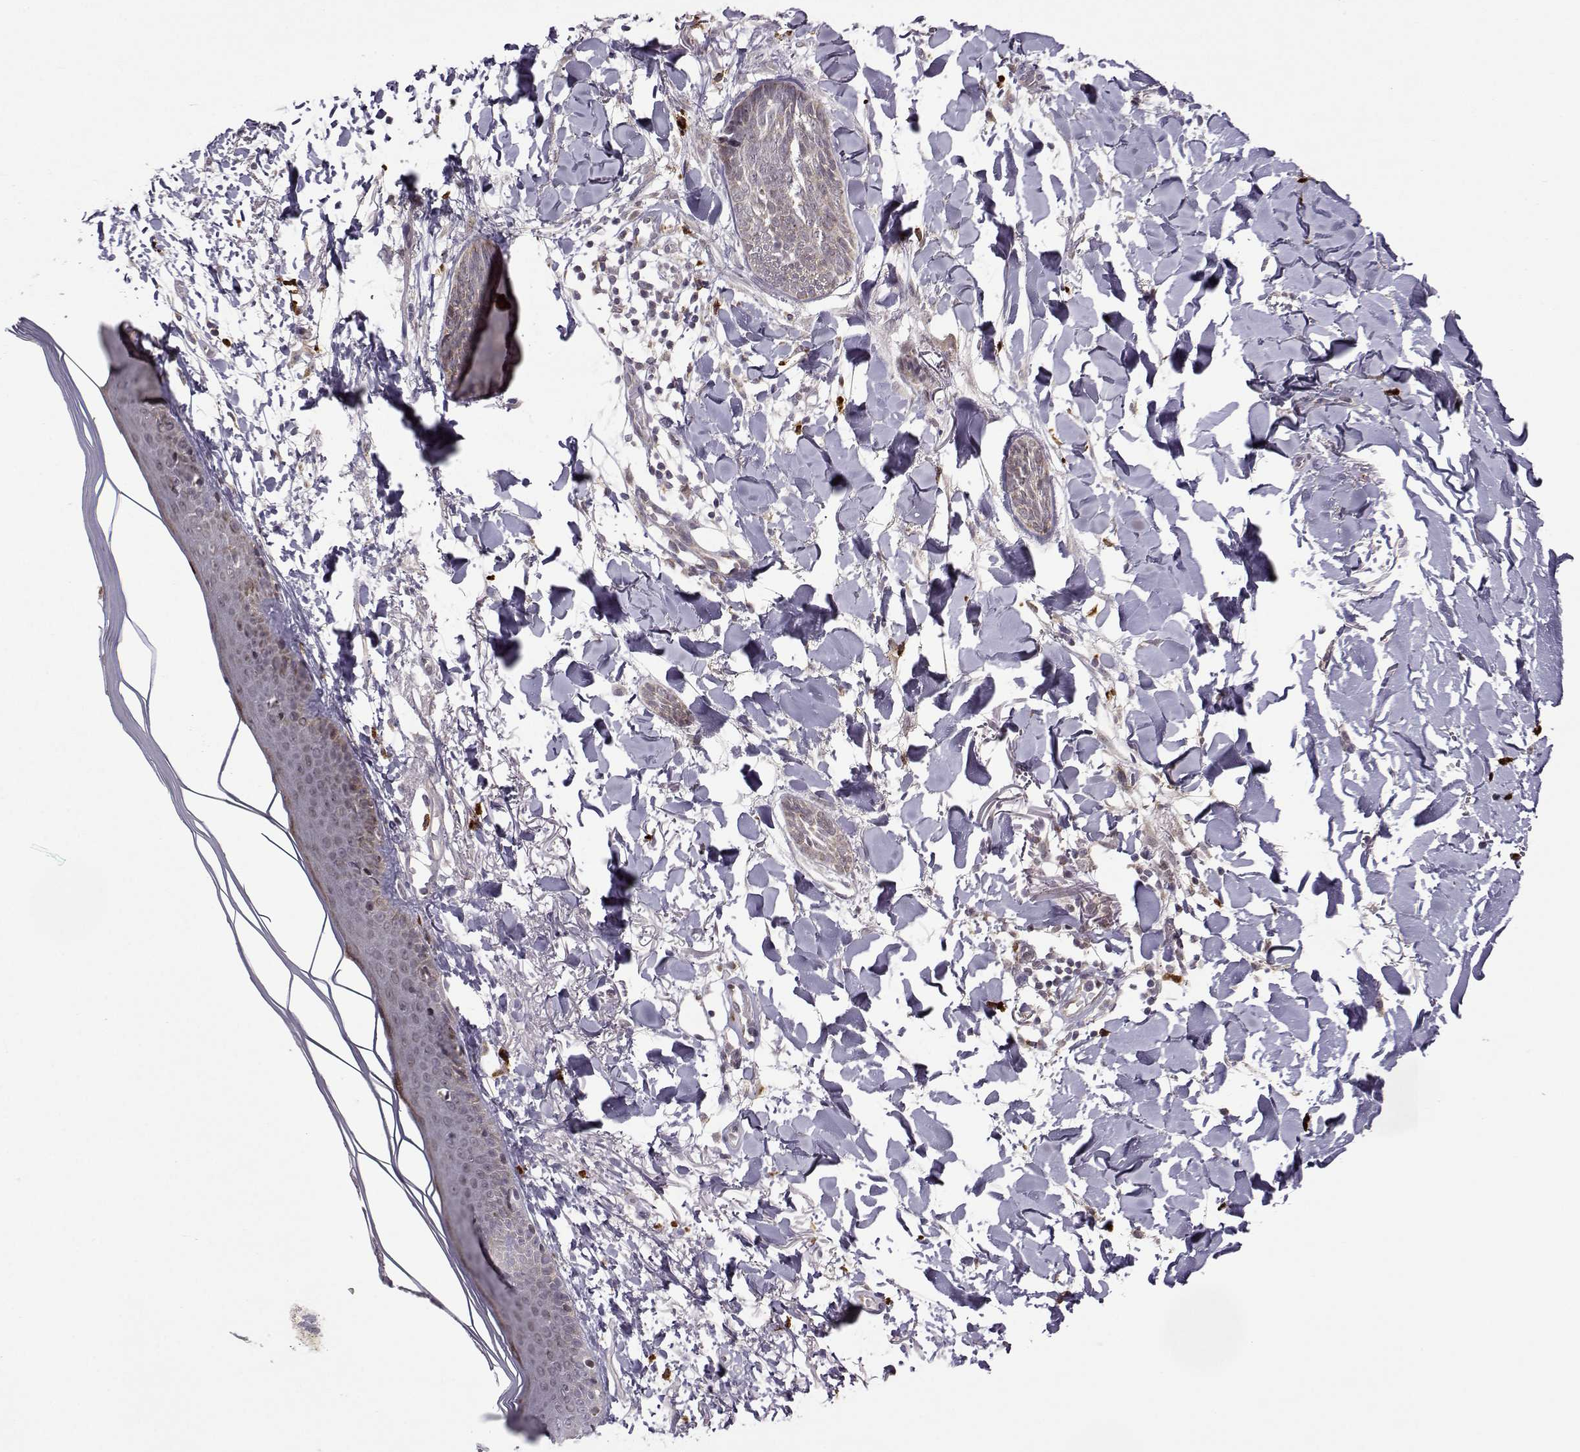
{"staining": {"intensity": "negative", "quantity": "none", "location": "none"}, "tissue": "skin cancer", "cell_type": "Tumor cells", "image_type": "cancer", "snomed": [{"axis": "morphology", "description": "Normal tissue, NOS"}, {"axis": "morphology", "description": "Basal cell carcinoma"}, {"axis": "topography", "description": "Skin"}], "caption": "The immunohistochemistry image has no significant expression in tumor cells of basal cell carcinoma (skin) tissue.", "gene": "NECAB3", "patient": {"sex": "male", "age": 84}}